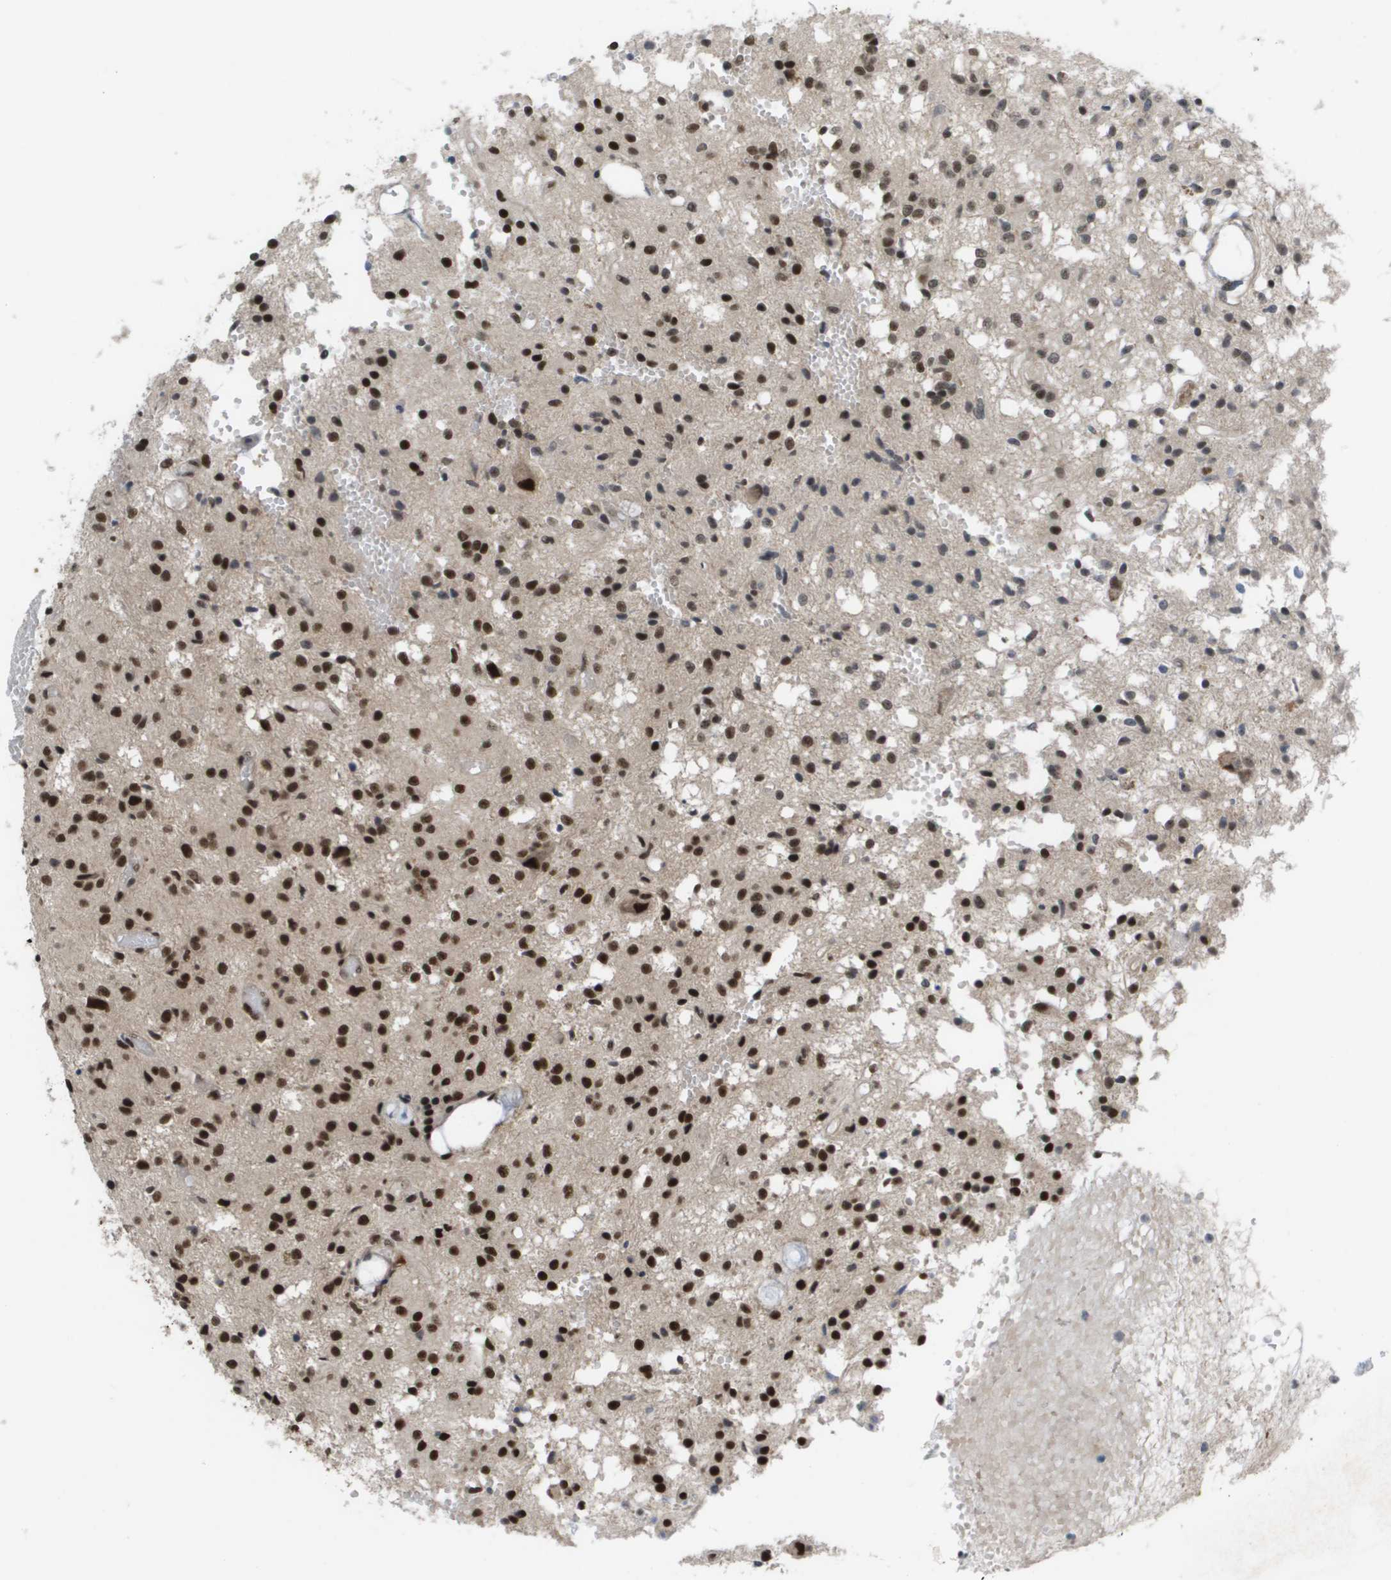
{"staining": {"intensity": "strong", "quantity": ">75%", "location": "nuclear"}, "tissue": "glioma", "cell_type": "Tumor cells", "image_type": "cancer", "snomed": [{"axis": "morphology", "description": "Glioma, malignant, High grade"}, {"axis": "topography", "description": "Brain"}], "caption": "High-power microscopy captured an immunohistochemistry image of glioma, revealing strong nuclear staining in approximately >75% of tumor cells.", "gene": "CDT1", "patient": {"sex": "female", "age": 59}}